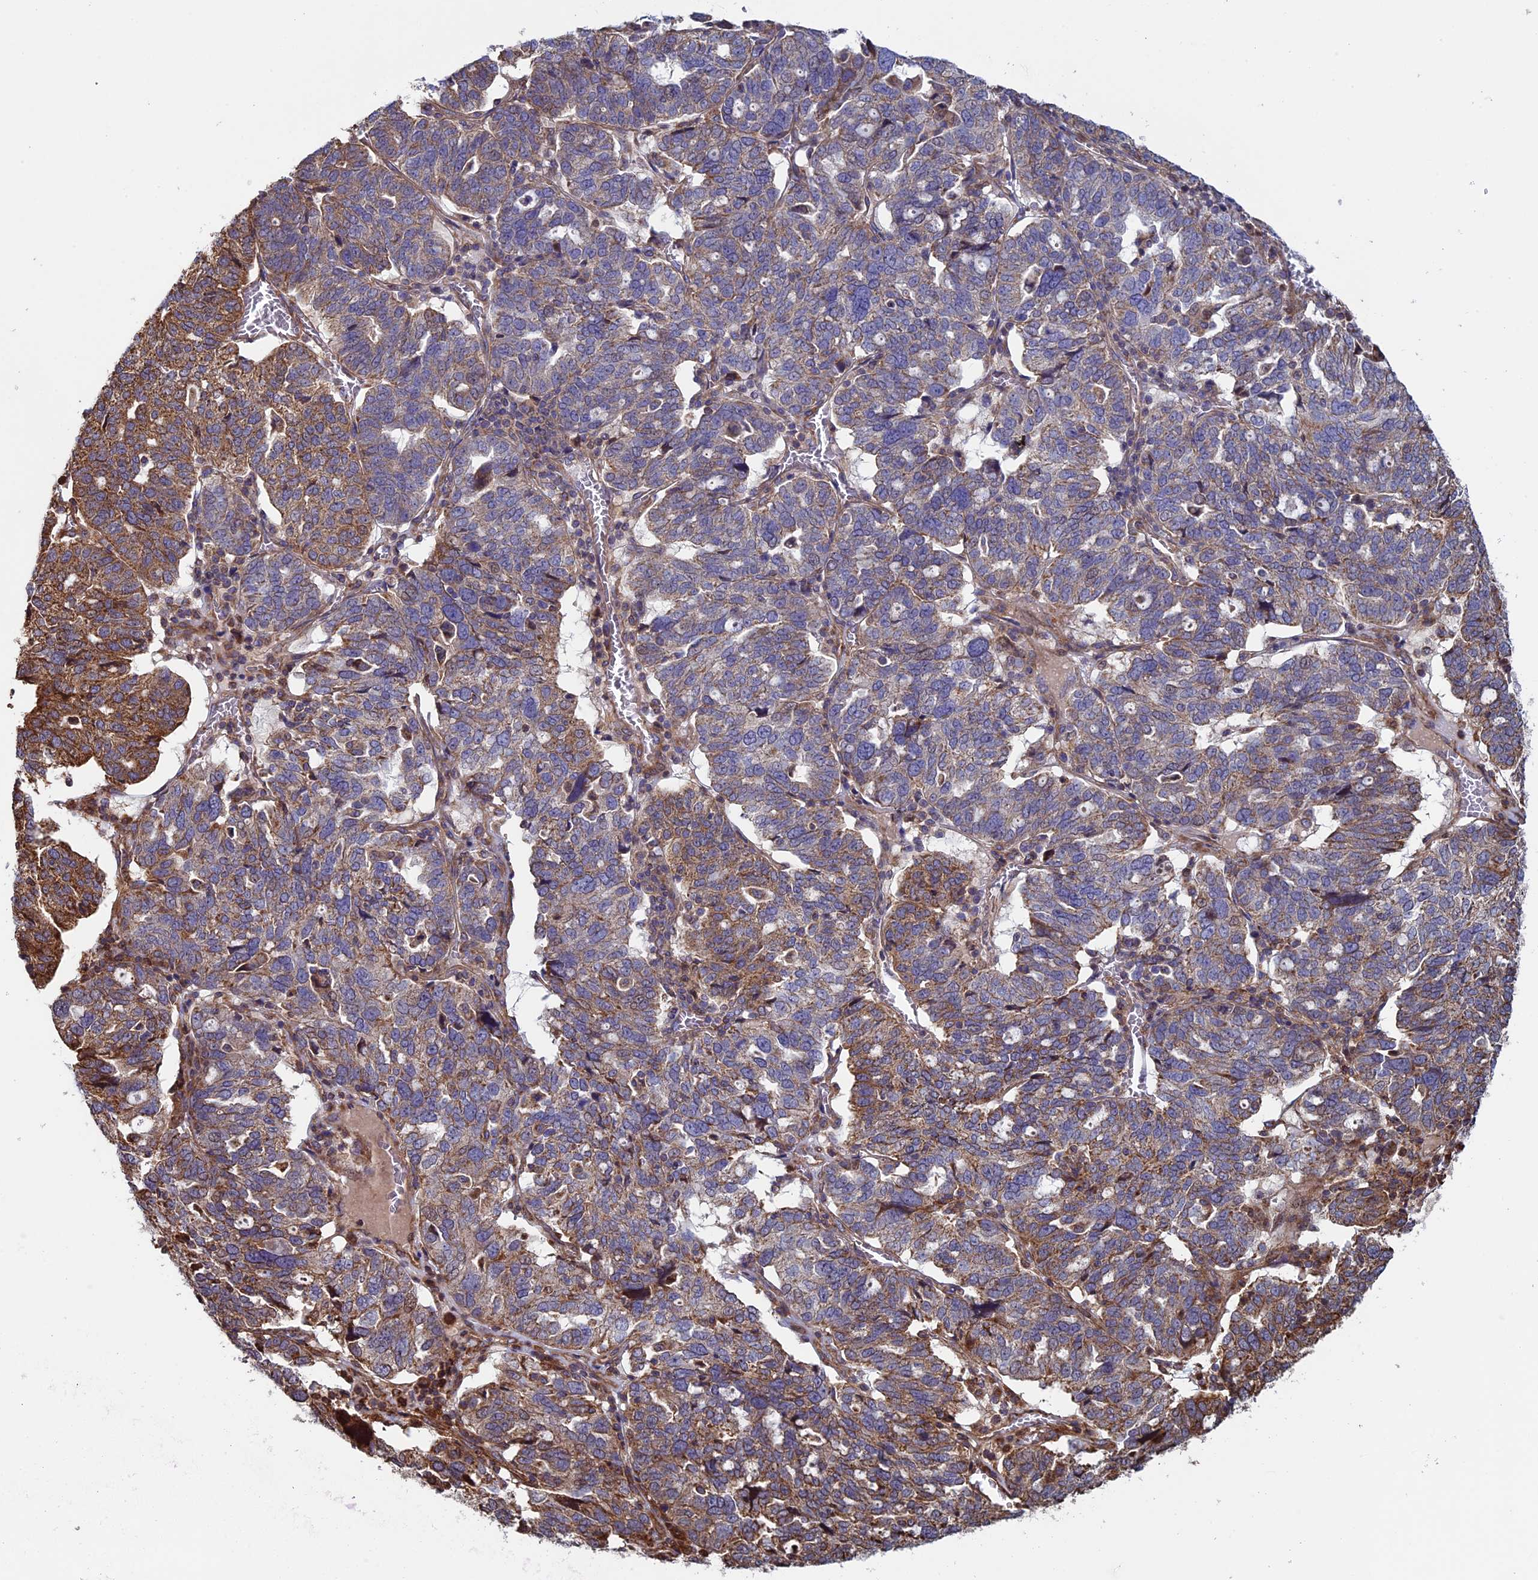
{"staining": {"intensity": "moderate", "quantity": "25%-75%", "location": "cytoplasmic/membranous"}, "tissue": "ovarian cancer", "cell_type": "Tumor cells", "image_type": "cancer", "snomed": [{"axis": "morphology", "description": "Cystadenocarcinoma, serous, NOS"}, {"axis": "topography", "description": "Ovary"}], "caption": "DAB (3,3'-diaminobenzidine) immunohistochemical staining of serous cystadenocarcinoma (ovarian) displays moderate cytoplasmic/membranous protein expression in approximately 25%-75% of tumor cells.", "gene": "CCDC8", "patient": {"sex": "female", "age": 59}}